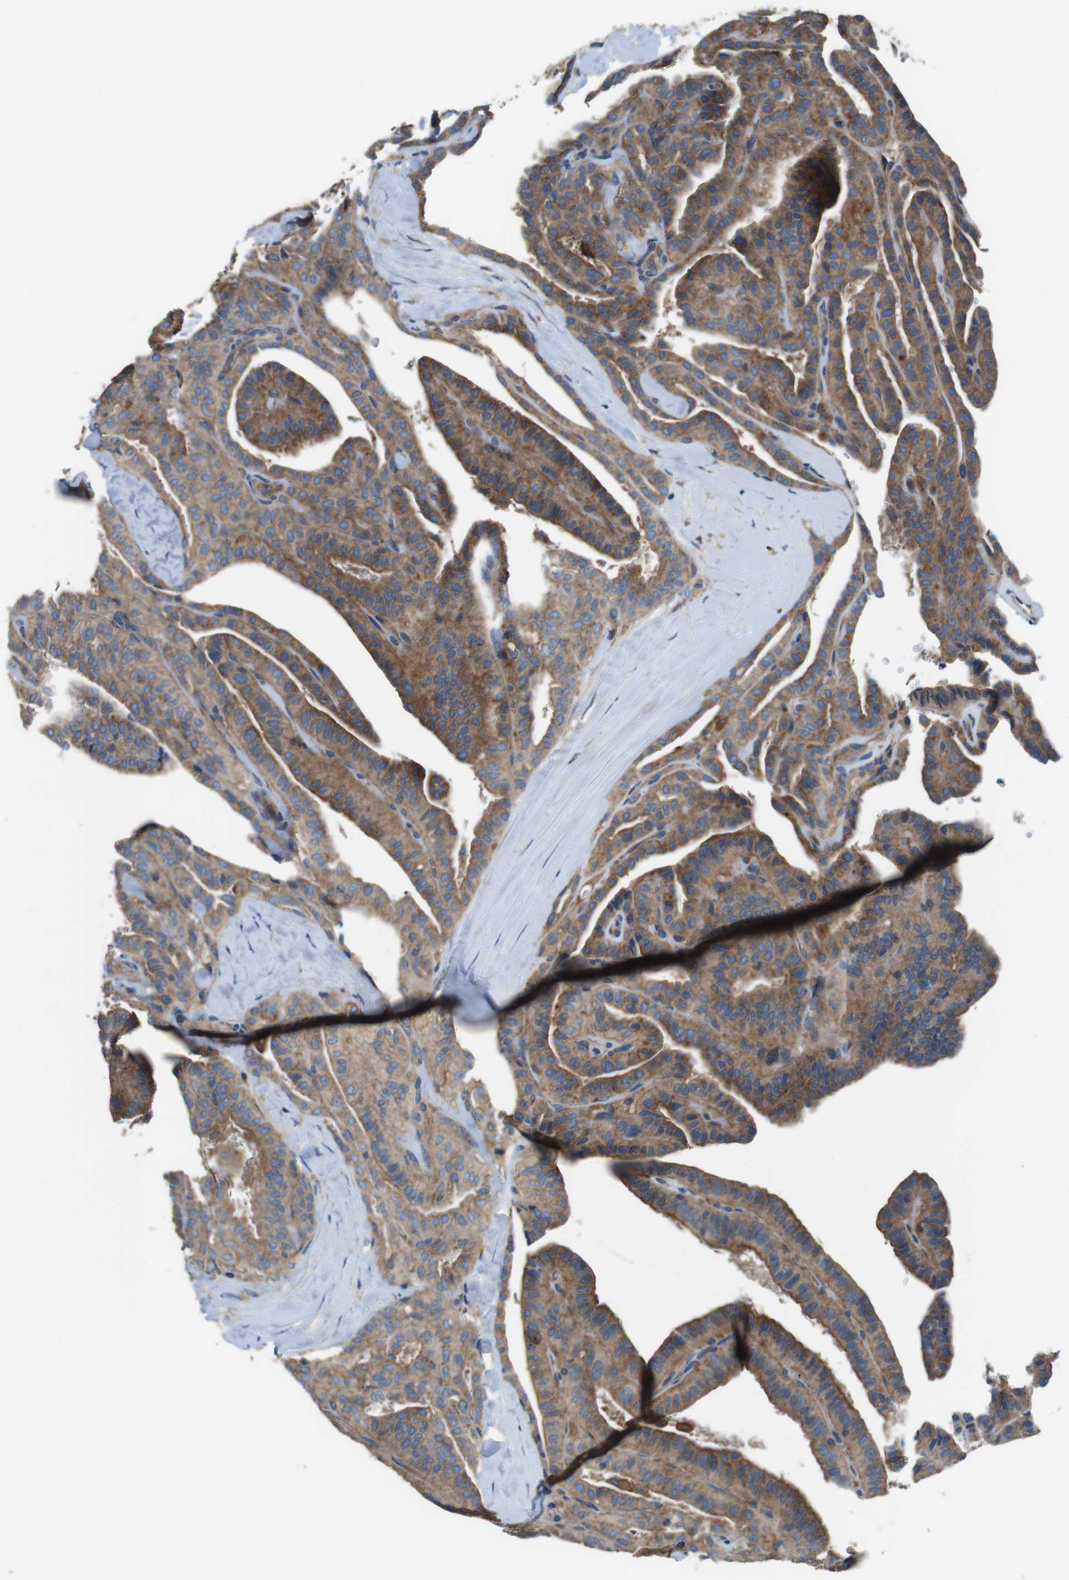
{"staining": {"intensity": "moderate", "quantity": ">75%", "location": "cytoplasmic/membranous"}, "tissue": "thyroid cancer", "cell_type": "Tumor cells", "image_type": "cancer", "snomed": [{"axis": "morphology", "description": "Papillary adenocarcinoma, NOS"}, {"axis": "topography", "description": "Thyroid gland"}], "caption": "Brown immunohistochemical staining in thyroid cancer (papillary adenocarcinoma) demonstrates moderate cytoplasmic/membranous staining in approximately >75% of tumor cells.", "gene": "DENND4C", "patient": {"sex": "male", "age": 77}}